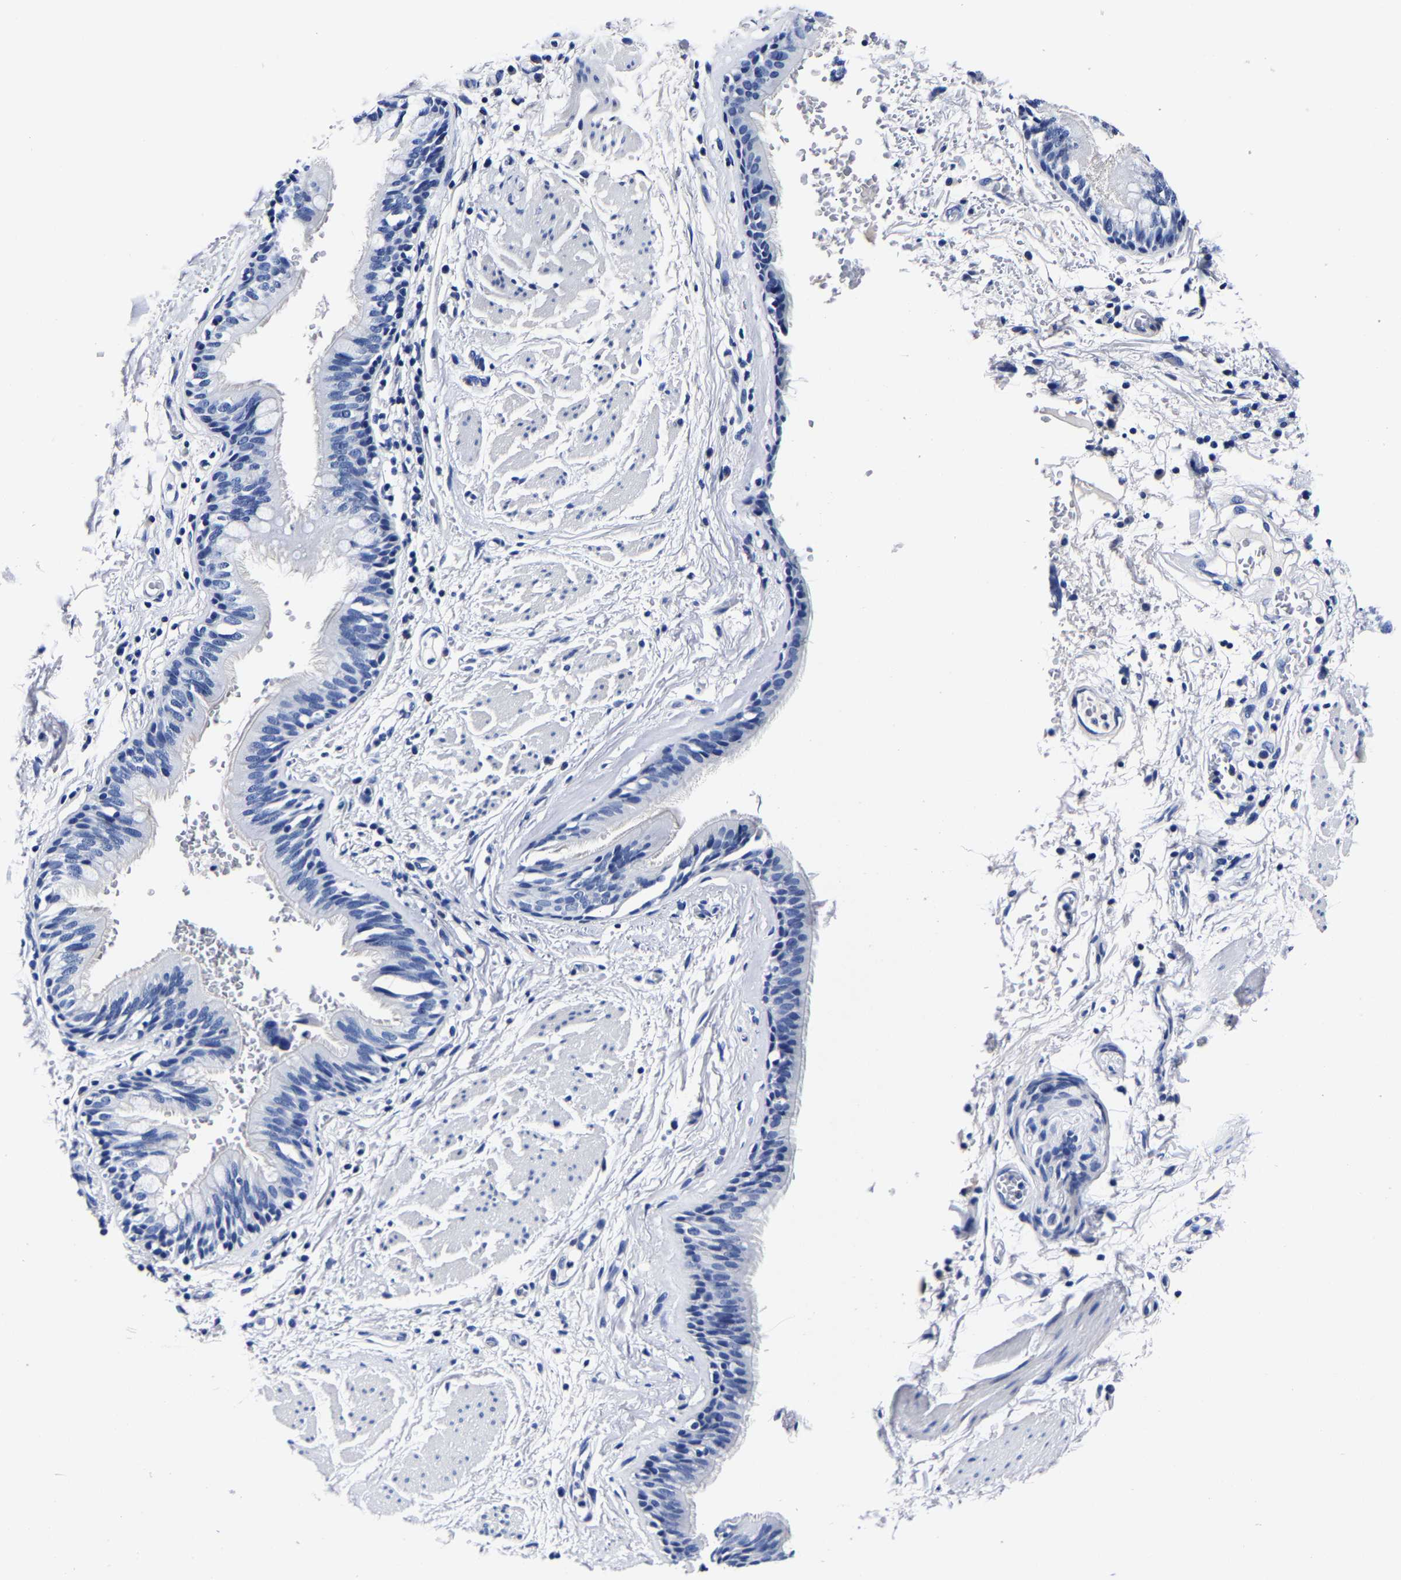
{"staining": {"intensity": "negative", "quantity": "none", "location": "none"}, "tissue": "bronchus", "cell_type": "Respiratory epithelial cells", "image_type": "normal", "snomed": [{"axis": "morphology", "description": "Normal tissue, NOS"}, {"axis": "topography", "description": "Cartilage tissue"}], "caption": "This is a histopathology image of immunohistochemistry (IHC) staining of normal bronchus, which shows no staining in respiratory epithelial cells. The staining was performed using DAB to visualize the protein expression in brown, while the nuclei were stained in blue with hematoxylin (Magnification: 20x).", "gene": "CPA2", "patient": {"sex": "female", "age": 63}}